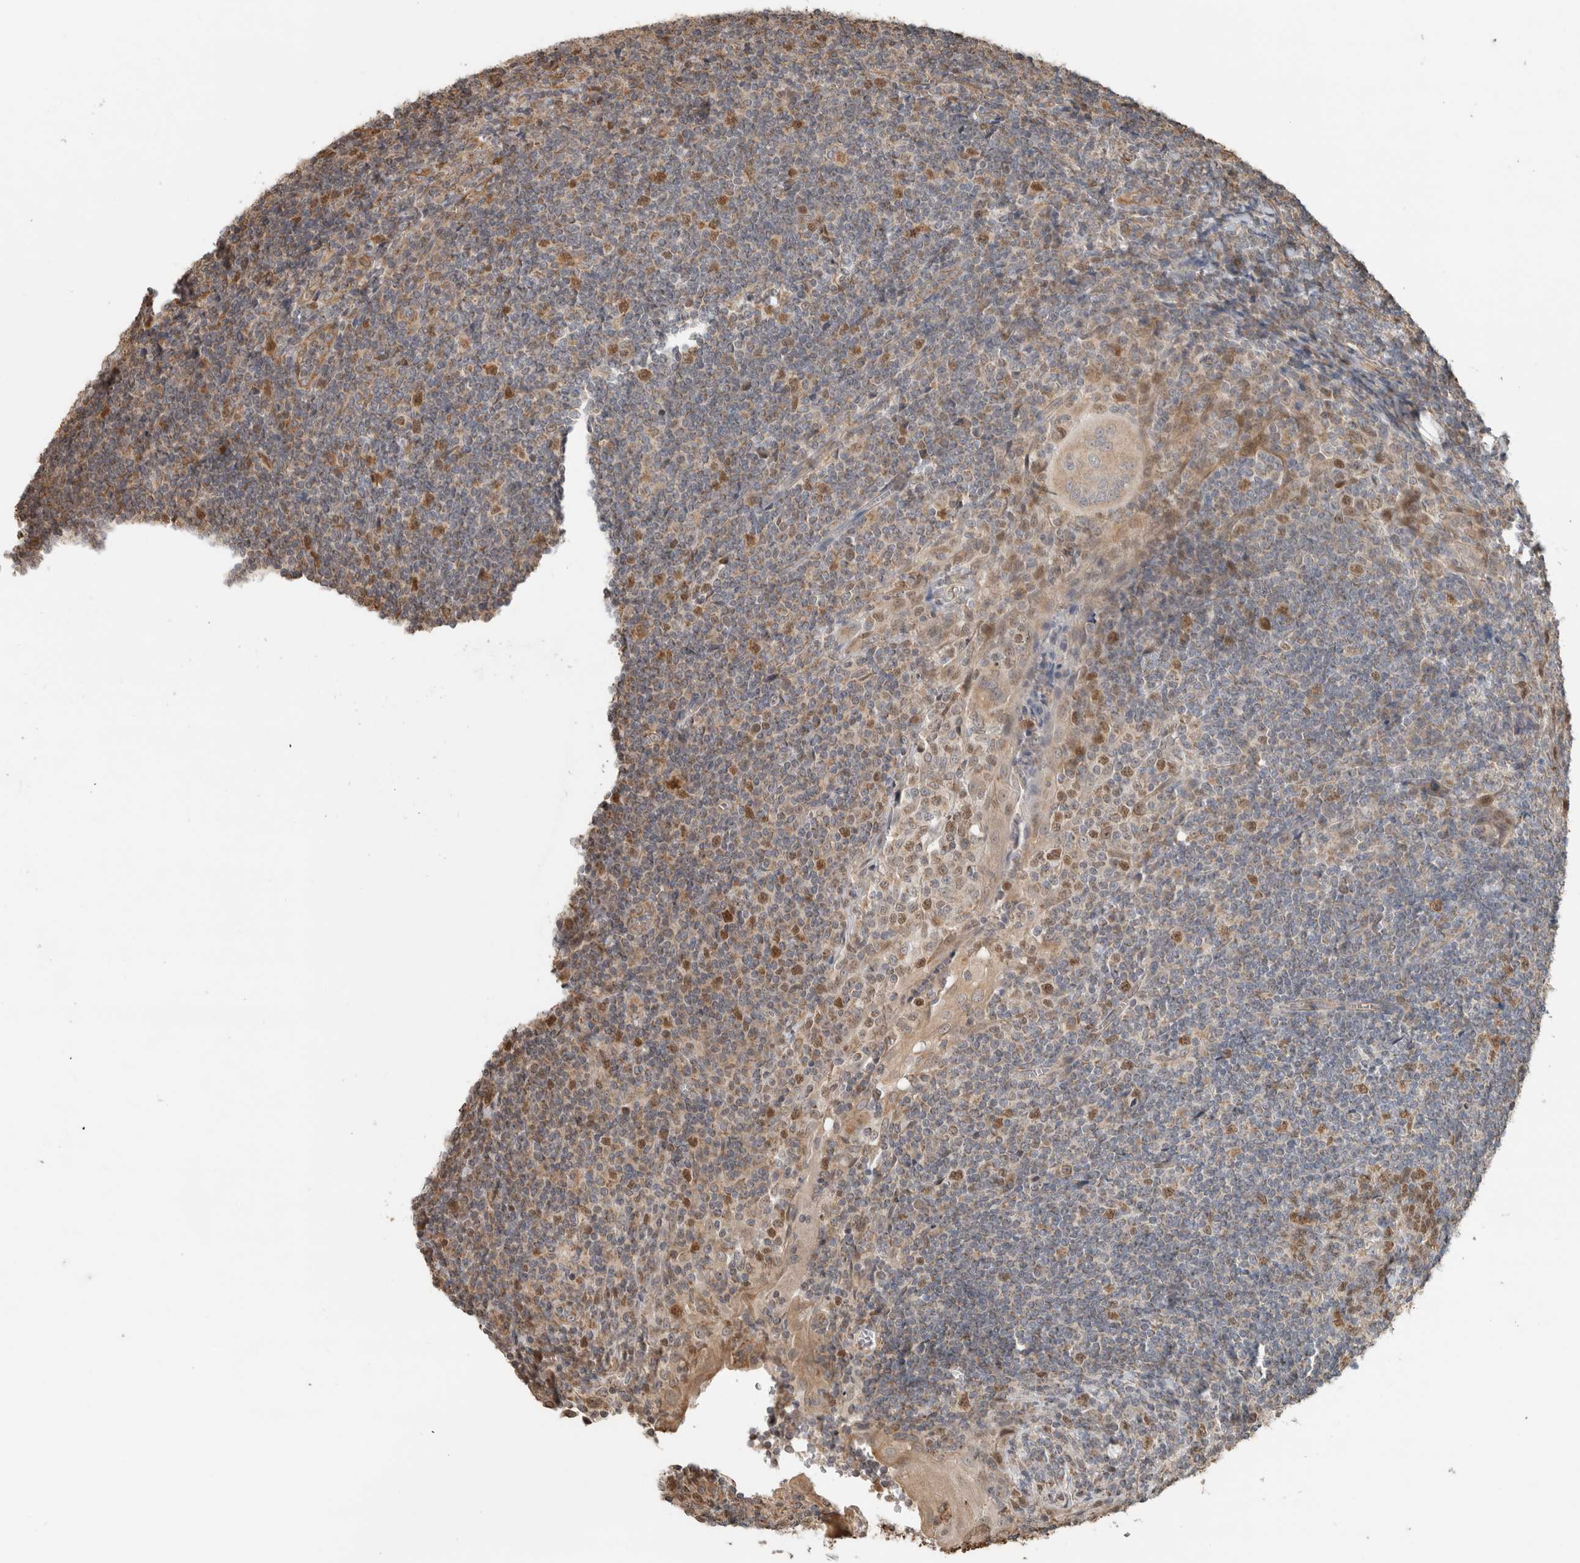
{"staining": {"intensity": "moderate", "quantity": "25%-75%", "location": "nuclear"}, "tissue": "tonsil", "cell_type": "Germinal center cells", "image_type": "normal", "snomed": [{"axis": "morphology", "description": "Normal tissue, NOS"}, {"axis": "topography", "description": "Tonsil"}], "caption": "Protein expression analysis of normal human tonsil reveals moderate nuclear expression in about 25%-75% of germinal center cells. (Stains: DAB (3,3'-diaminobenzidine) in brown, nuclei in blue, Microscopy: brightfield microscopy at high magnification).", "gene": "GINS4", "patient": {"sex": "male", "age": 37}}